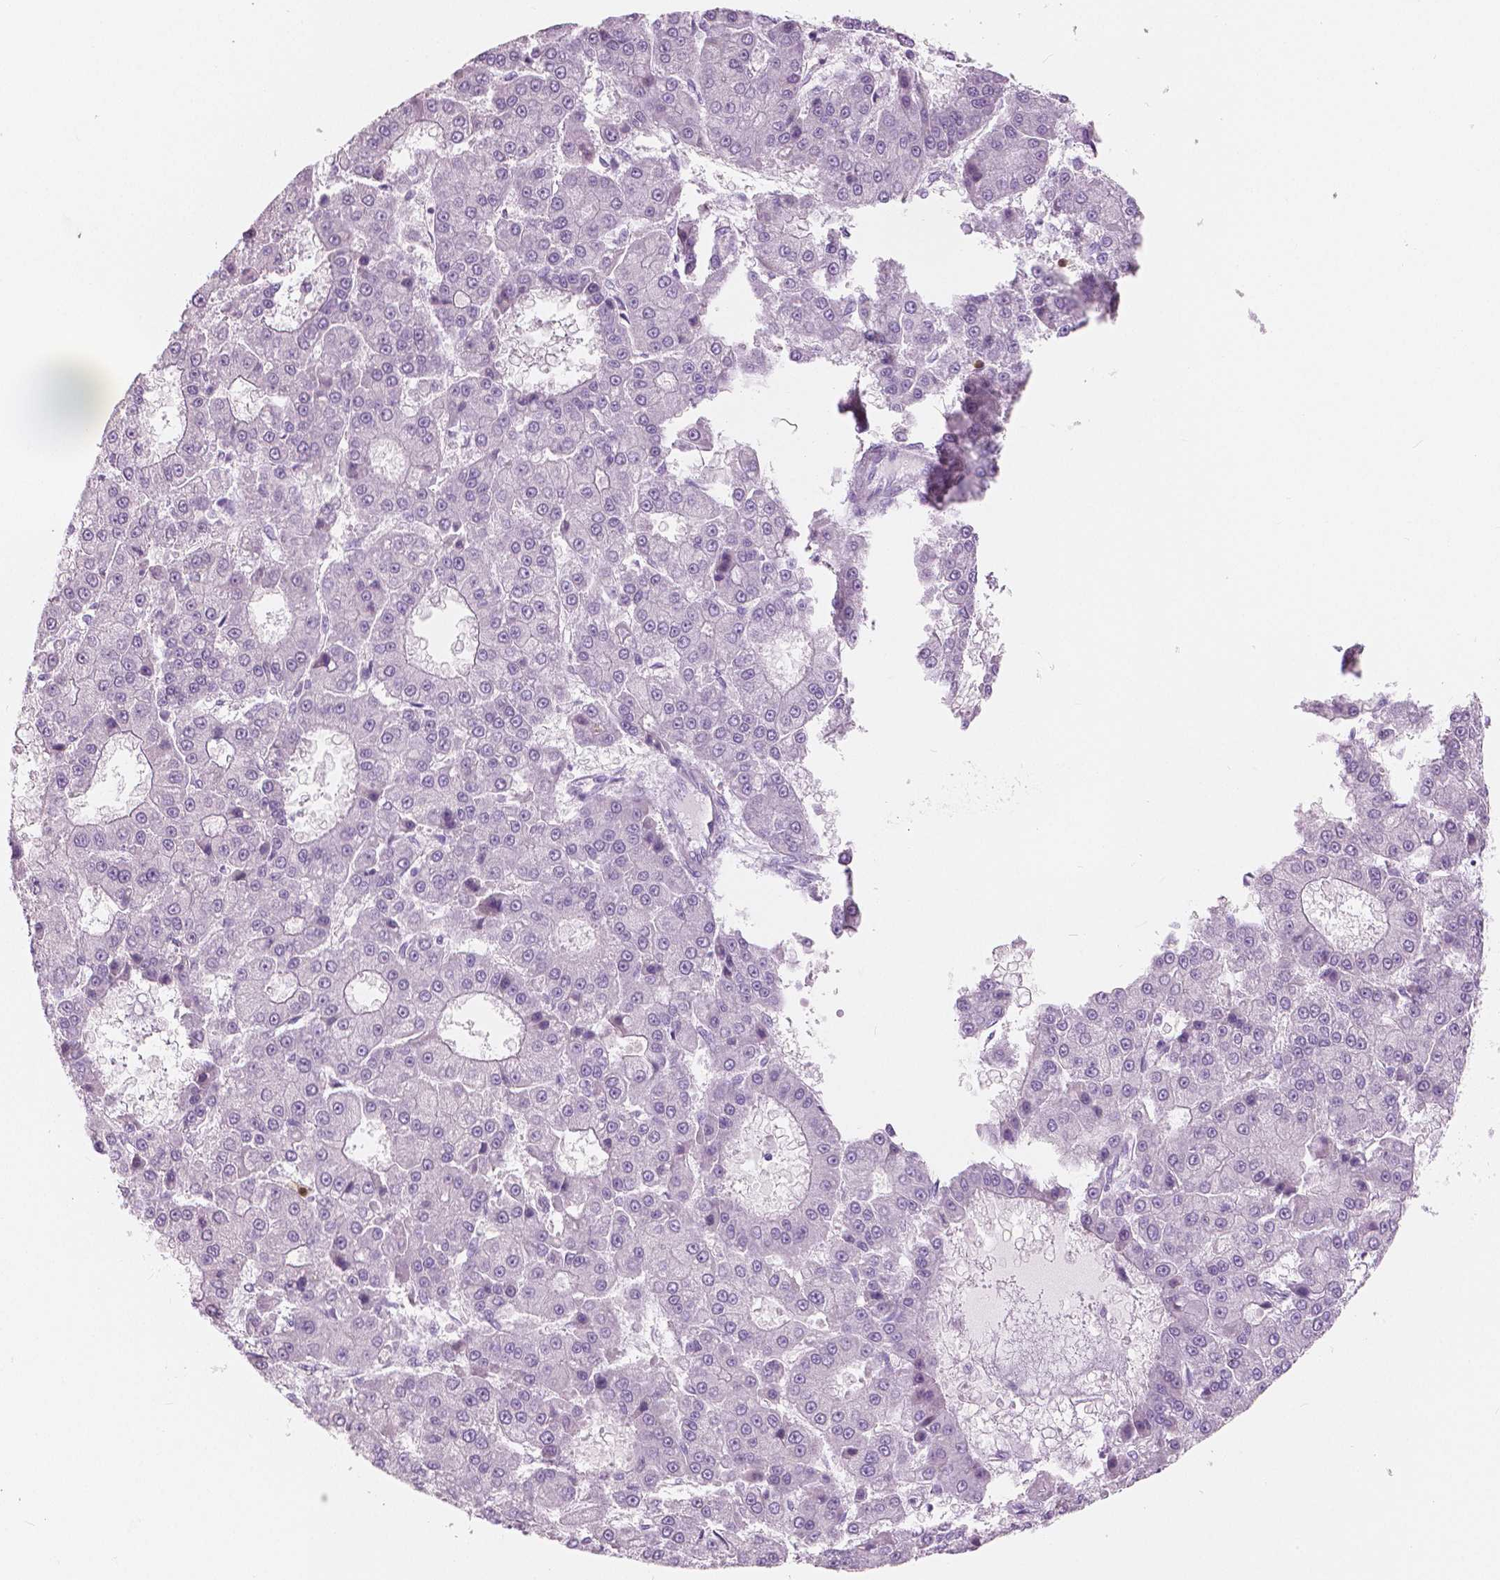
{"staining": {"intensity": "negative", "quantity": "none", "location": "none"}, "tissue": "liver cancer", "cell_type": "Tumor cells", "image_type": "cancer", "snomed": [{"axis": "morphology", "description": "Carcinoma, Hepatocellular, NOS"}, {"axis": "topography", "description": "Liver"}], "caption": "This is an IHC photomicrograph of hepatocellular carcinoma (liver). There is no staining in tumor cells.", "gene": "CXCR2", "patient": {"sex": "male", "age": 70}}